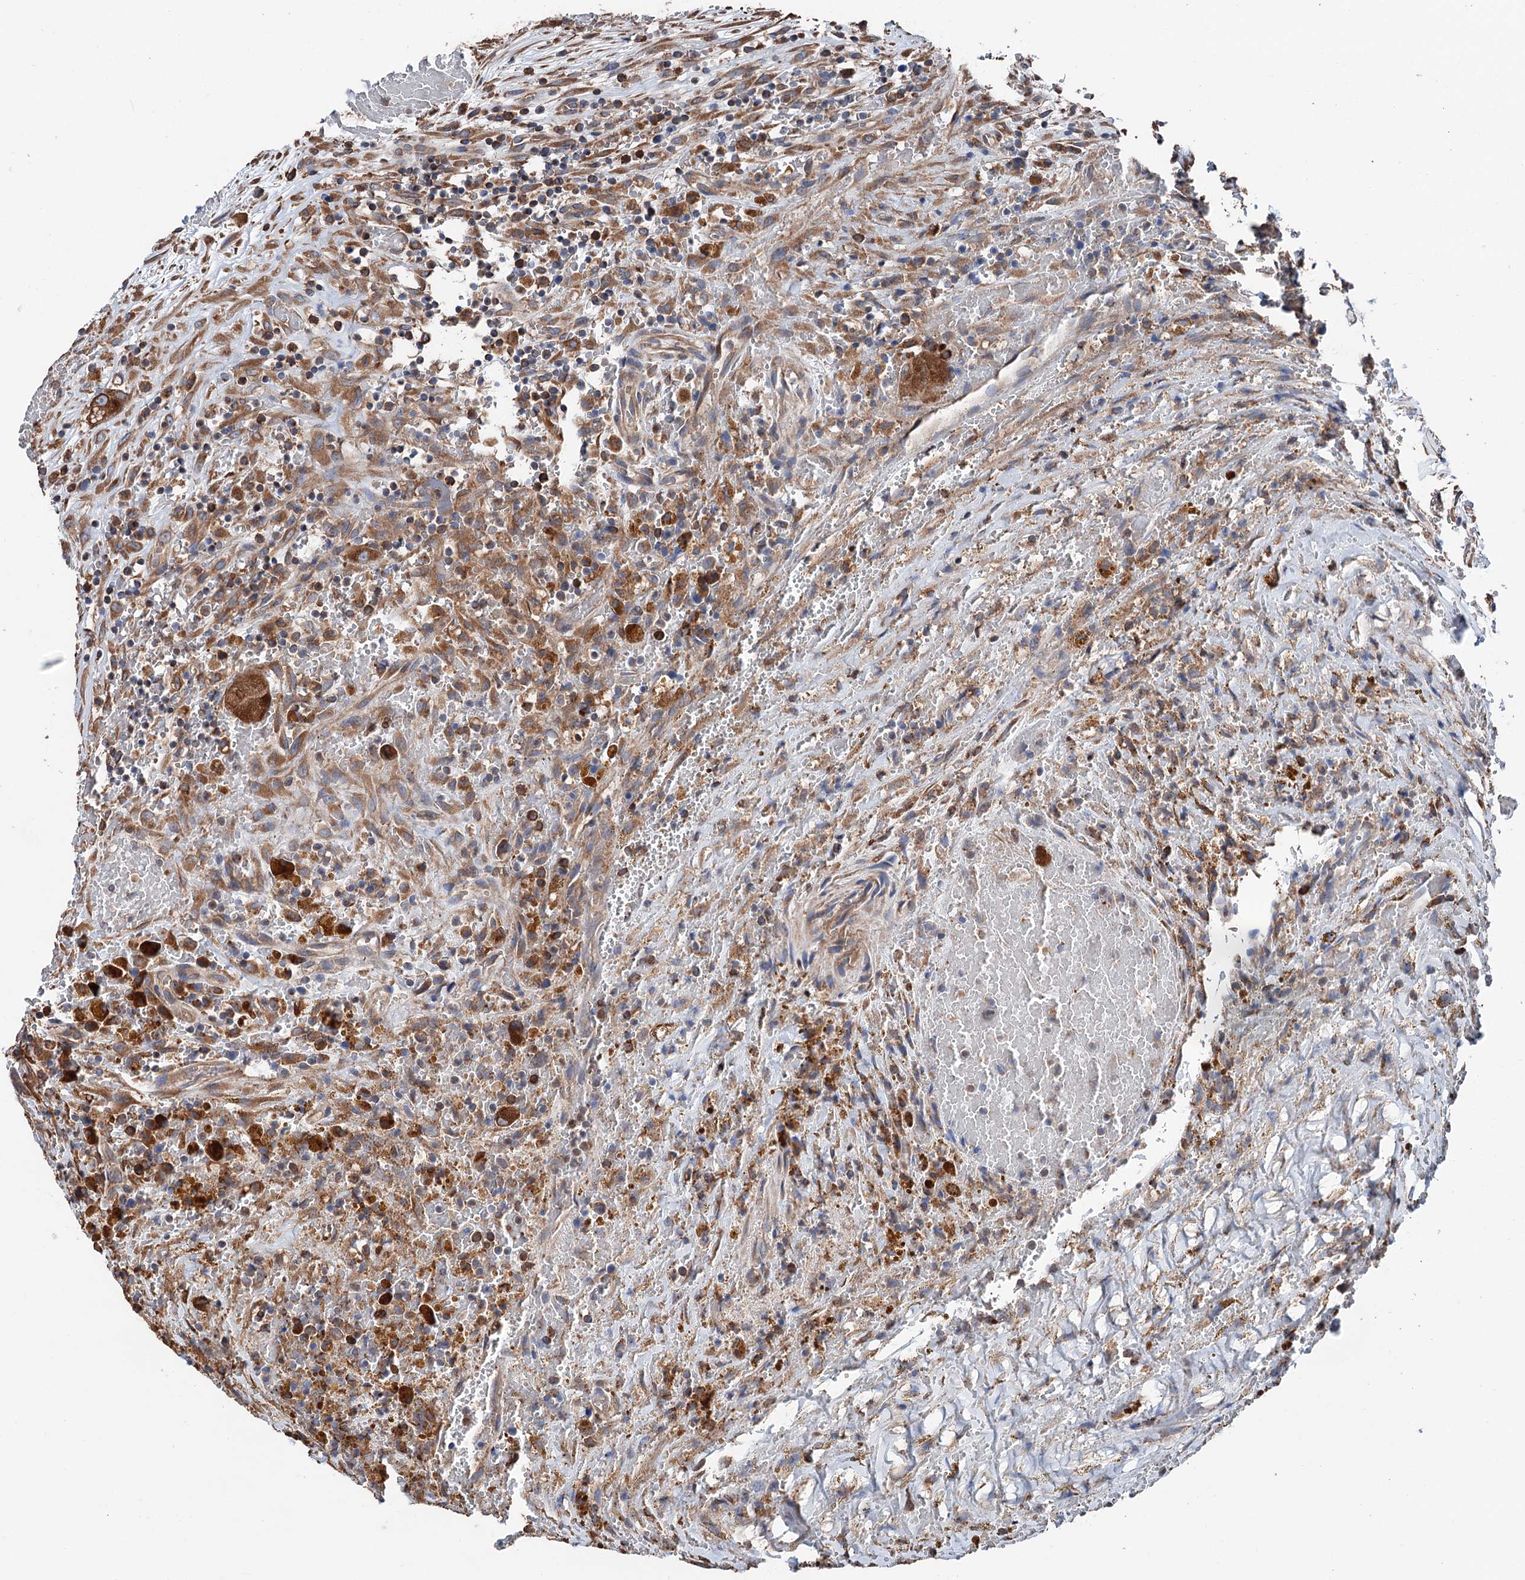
{"staining": {"intensity": "moderate", "quantity": ">75%", "location": "cytoplasmic/membranous"}, "tissue": "thyroid cancer", "cell_type": "Tumor cells", "image_type": "cancer", "snomed": [{"axis": "morphology", "description": "Papillary adenocarcinoma, NOS"}, {"axis": "topography", "description": "Thyroid gland"}], "caption": "Papillary adenocarcinoma (thyroid) stained for a protein (brown) displays moderate cytoplasmic/membranous positive positivity in about >75% of tumor cells.", "gene": "ERP29", "patient": {"sex": "male", "age": 77}}